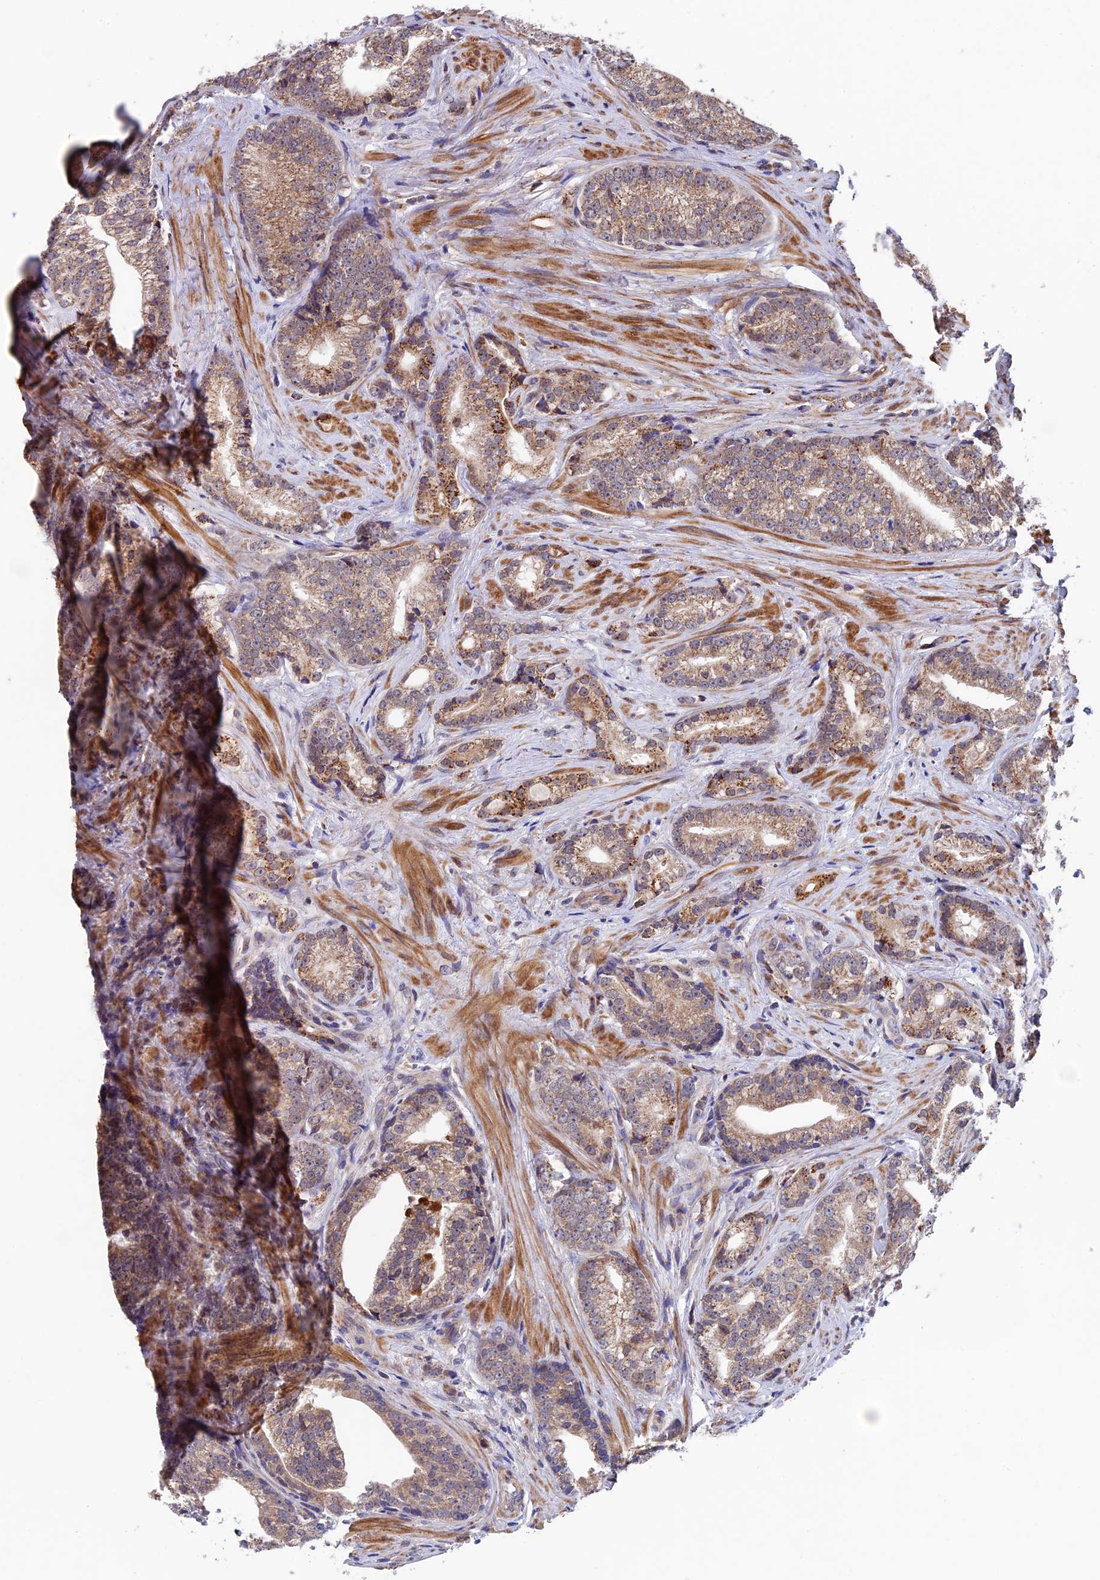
{"staining": {"intensity": "weak", "quantity": ">75%", "location": "cytoplasmic/membranous"}, "tissue": "prostate cancer", "cell_type": "Tumor cells", "image_type": "cancer", "snomed": [{"axis": "morphology", "description": "Adenocarcinoma, Low grade"}, {"axis": "topography", "description": "Prostate"}], "caption": "The micrograph reveals a brown stain indicating the presence of a protein in the cytoplasmic/membranous of tumor cells in low-grade adenocarcinoma (prostate).", "gene": "RNF17", "patient": {"sex": "male", "age": 71}}